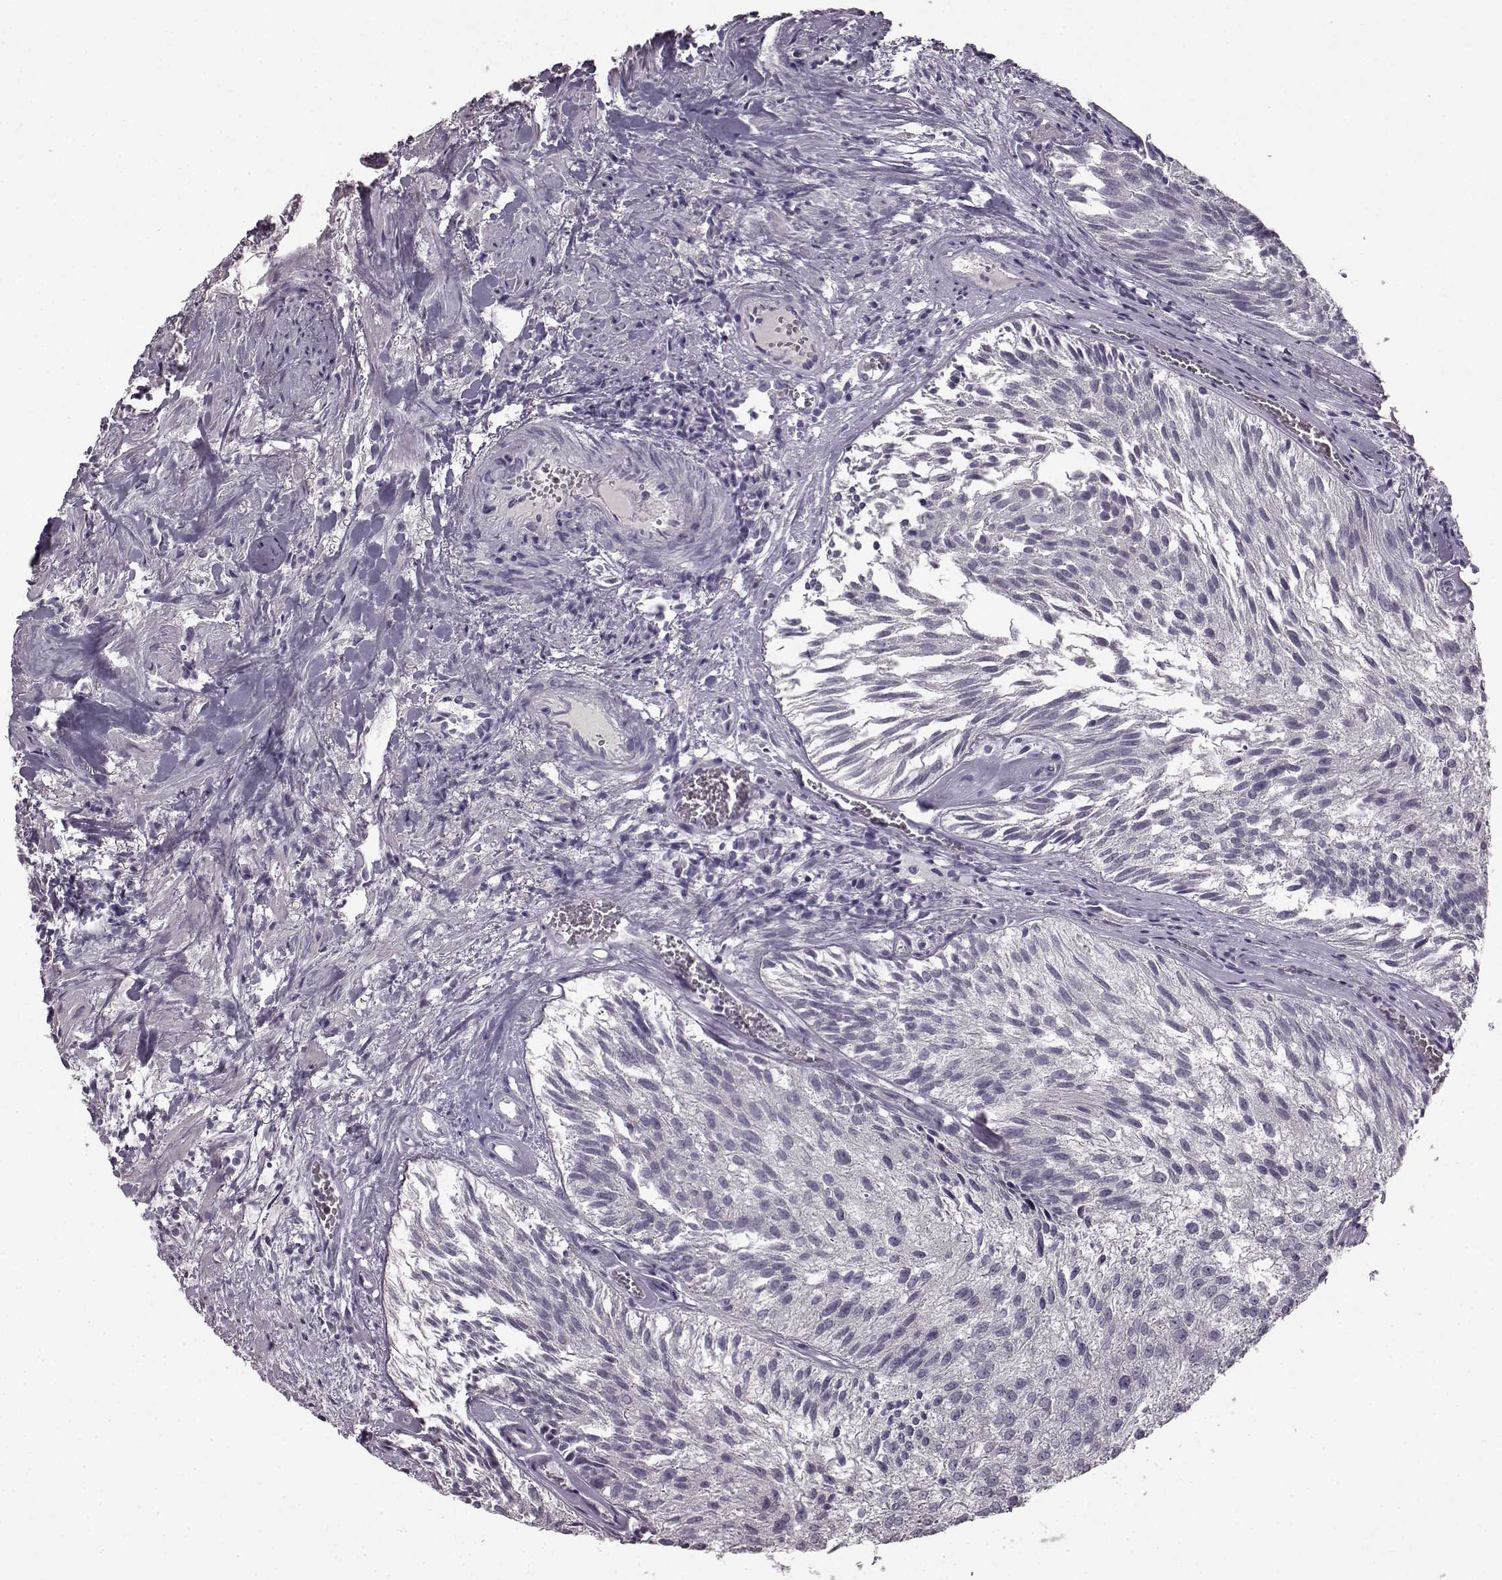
{"staining": {"intensity": "negative", "quantity": "none", "location": "none"}, "tissue": "urothelial cancer", "cell_type": "Tumor cells", "image_type": "cancer", "snomed": [{"axis": "morphology", "description": "Urothelial carcinoma, Low grade"}, {"axis": "topography", "description": "Urinary bladder"}], "caption": "A micrograph of human urothelial carcinoma (low-grade) is negative for staining in tumor cells. (Immunohistochemistry, brightfield microscopy, high magnification).", "gene": "LHB", "patient": {"sex": "female", "age": 87}}